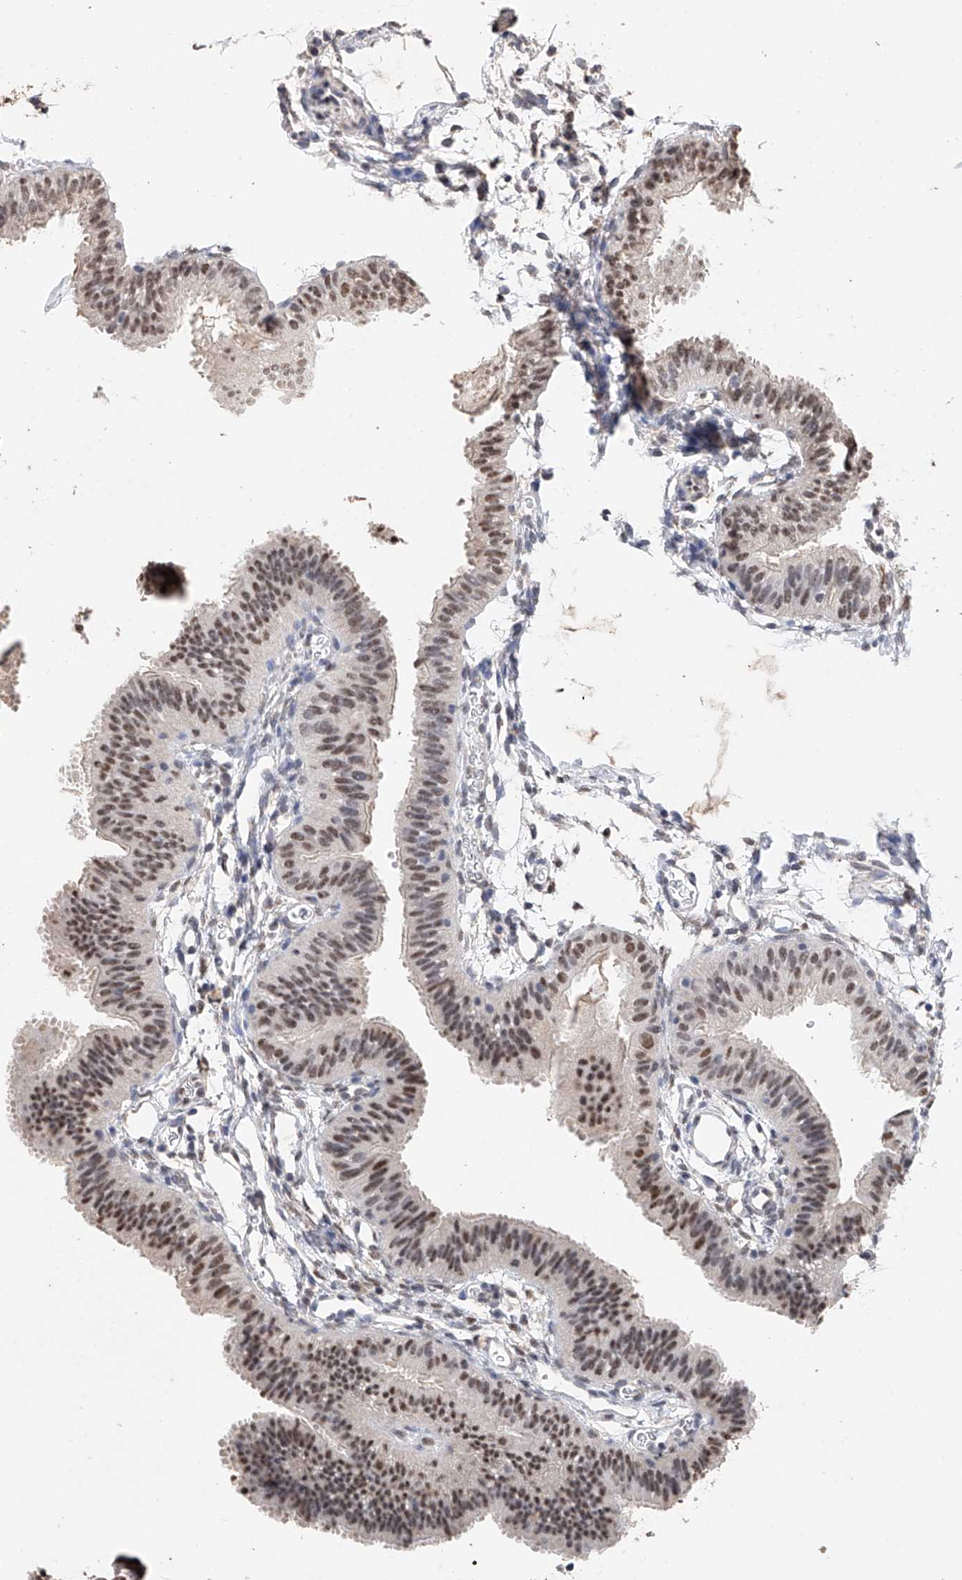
{"staining": {"intensity": "moderate", "quantity": "25%-75%", "location": "nuclear"}, "tissue": "fallopian tube", "cell_type": "Glandular cells", "image_type": "normal", "snomed": [{"axis": "morphology", "description": "Normal tissue, NOS"}, {"axis": "topography", "description": "Fallopian tube"}], "caption": "Protein staining of normal fallopian tube displays moderate nuclear positivity in about 25%-75% of glandular cells. Nuclei are stained in blue.", "gene": "DMAP1", "patient": {"sex": "female", "age": 35}}